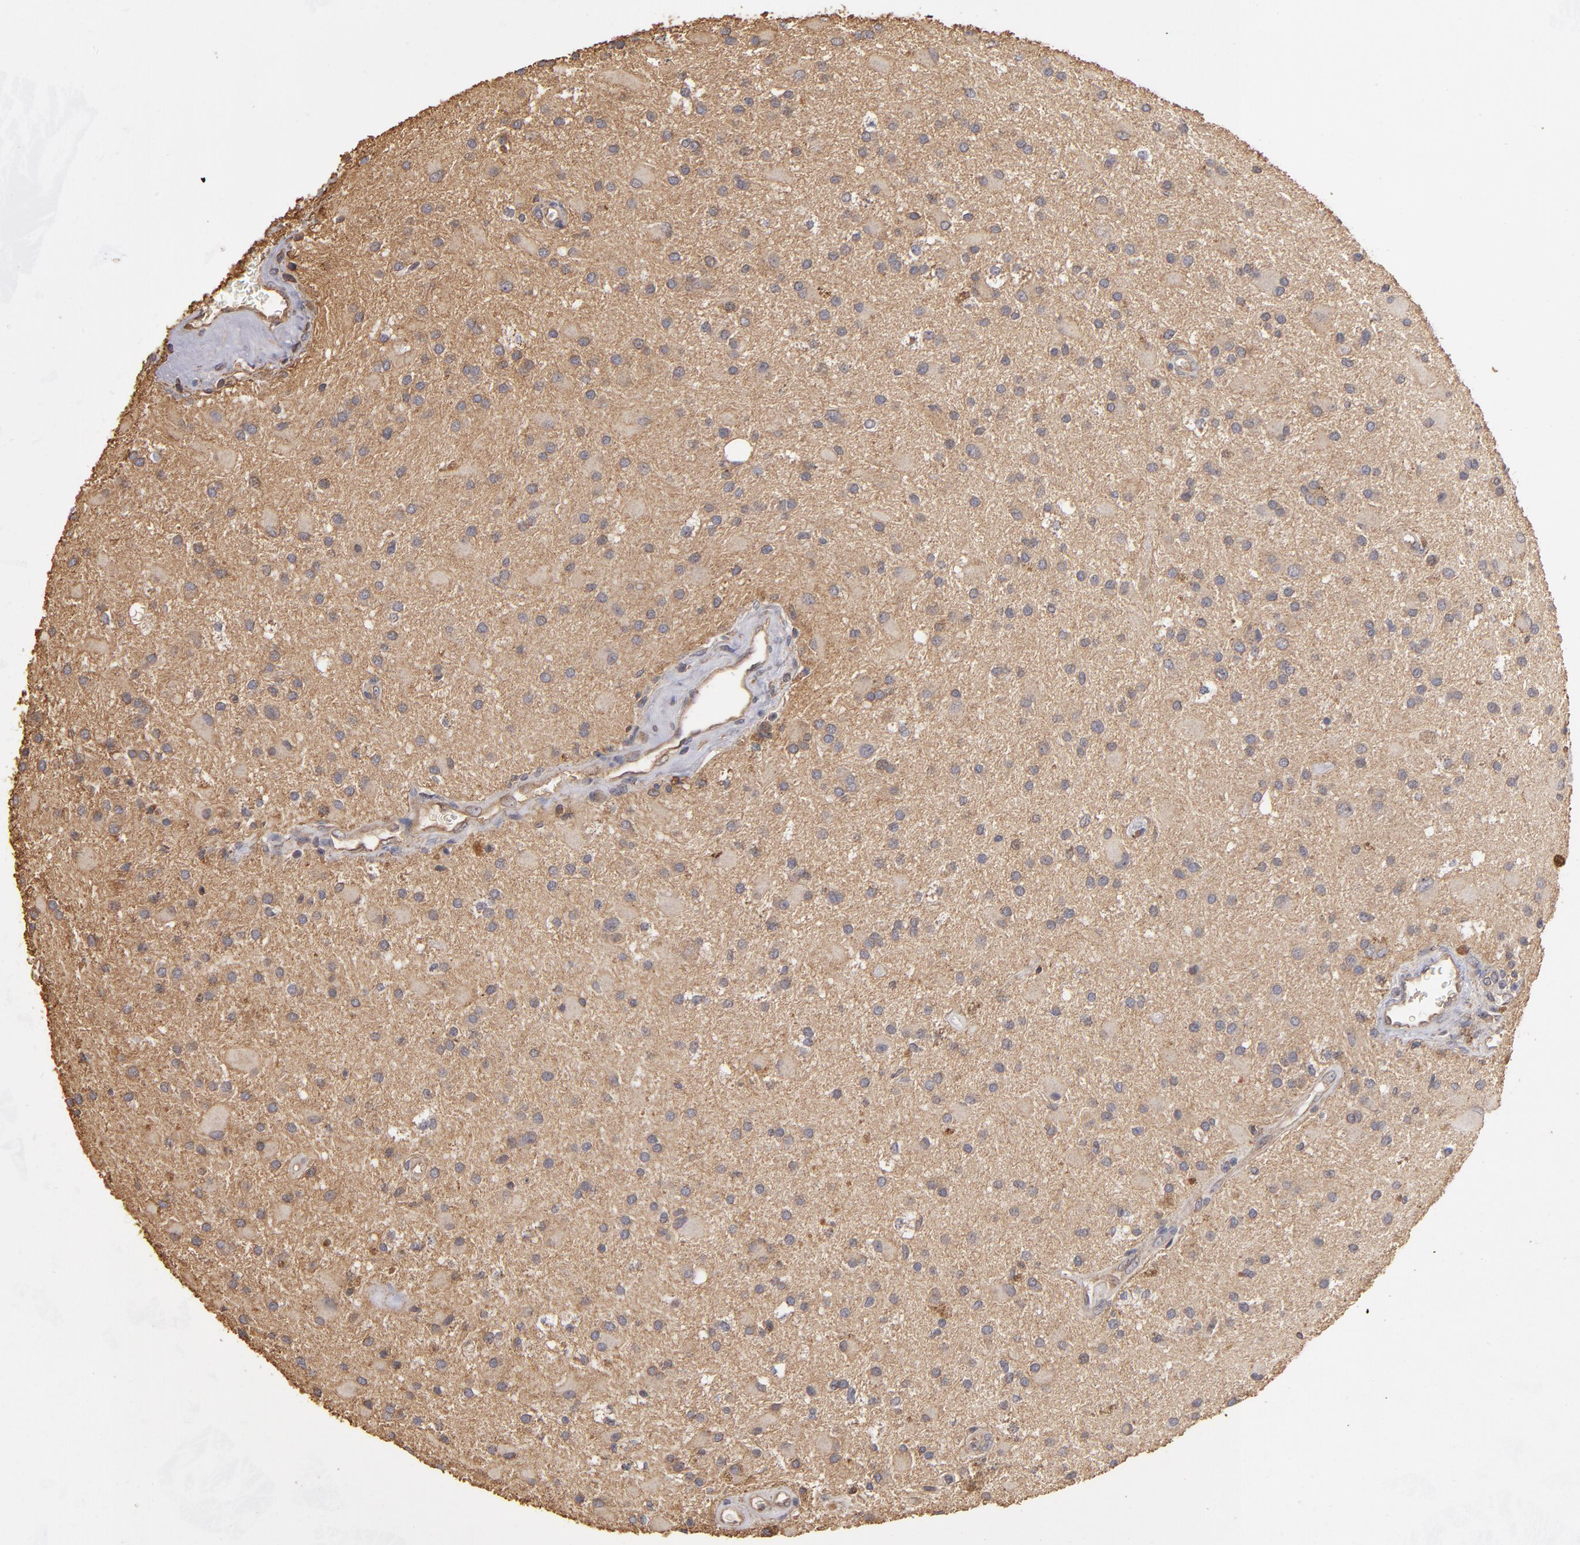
{"staining": {"intensity": "weak", "quantity": "<25%", "location": "cytoplasmic/membranous"}, "tissue": "glioma", "cell_type": "Tumor cells", "image_type": "cancer", "snomed": [{"axis": "morphology", "description": "Glioma, malignant, Low grade"}, {"axis": "topography", "description": "Brain"}], "caption": "Immunohistochemical staining of human malignant low-grade glioma reveals no significant positivity in tumor cells.", "gene": "DMD", "patient": {"sex": "male", "age": 58}}